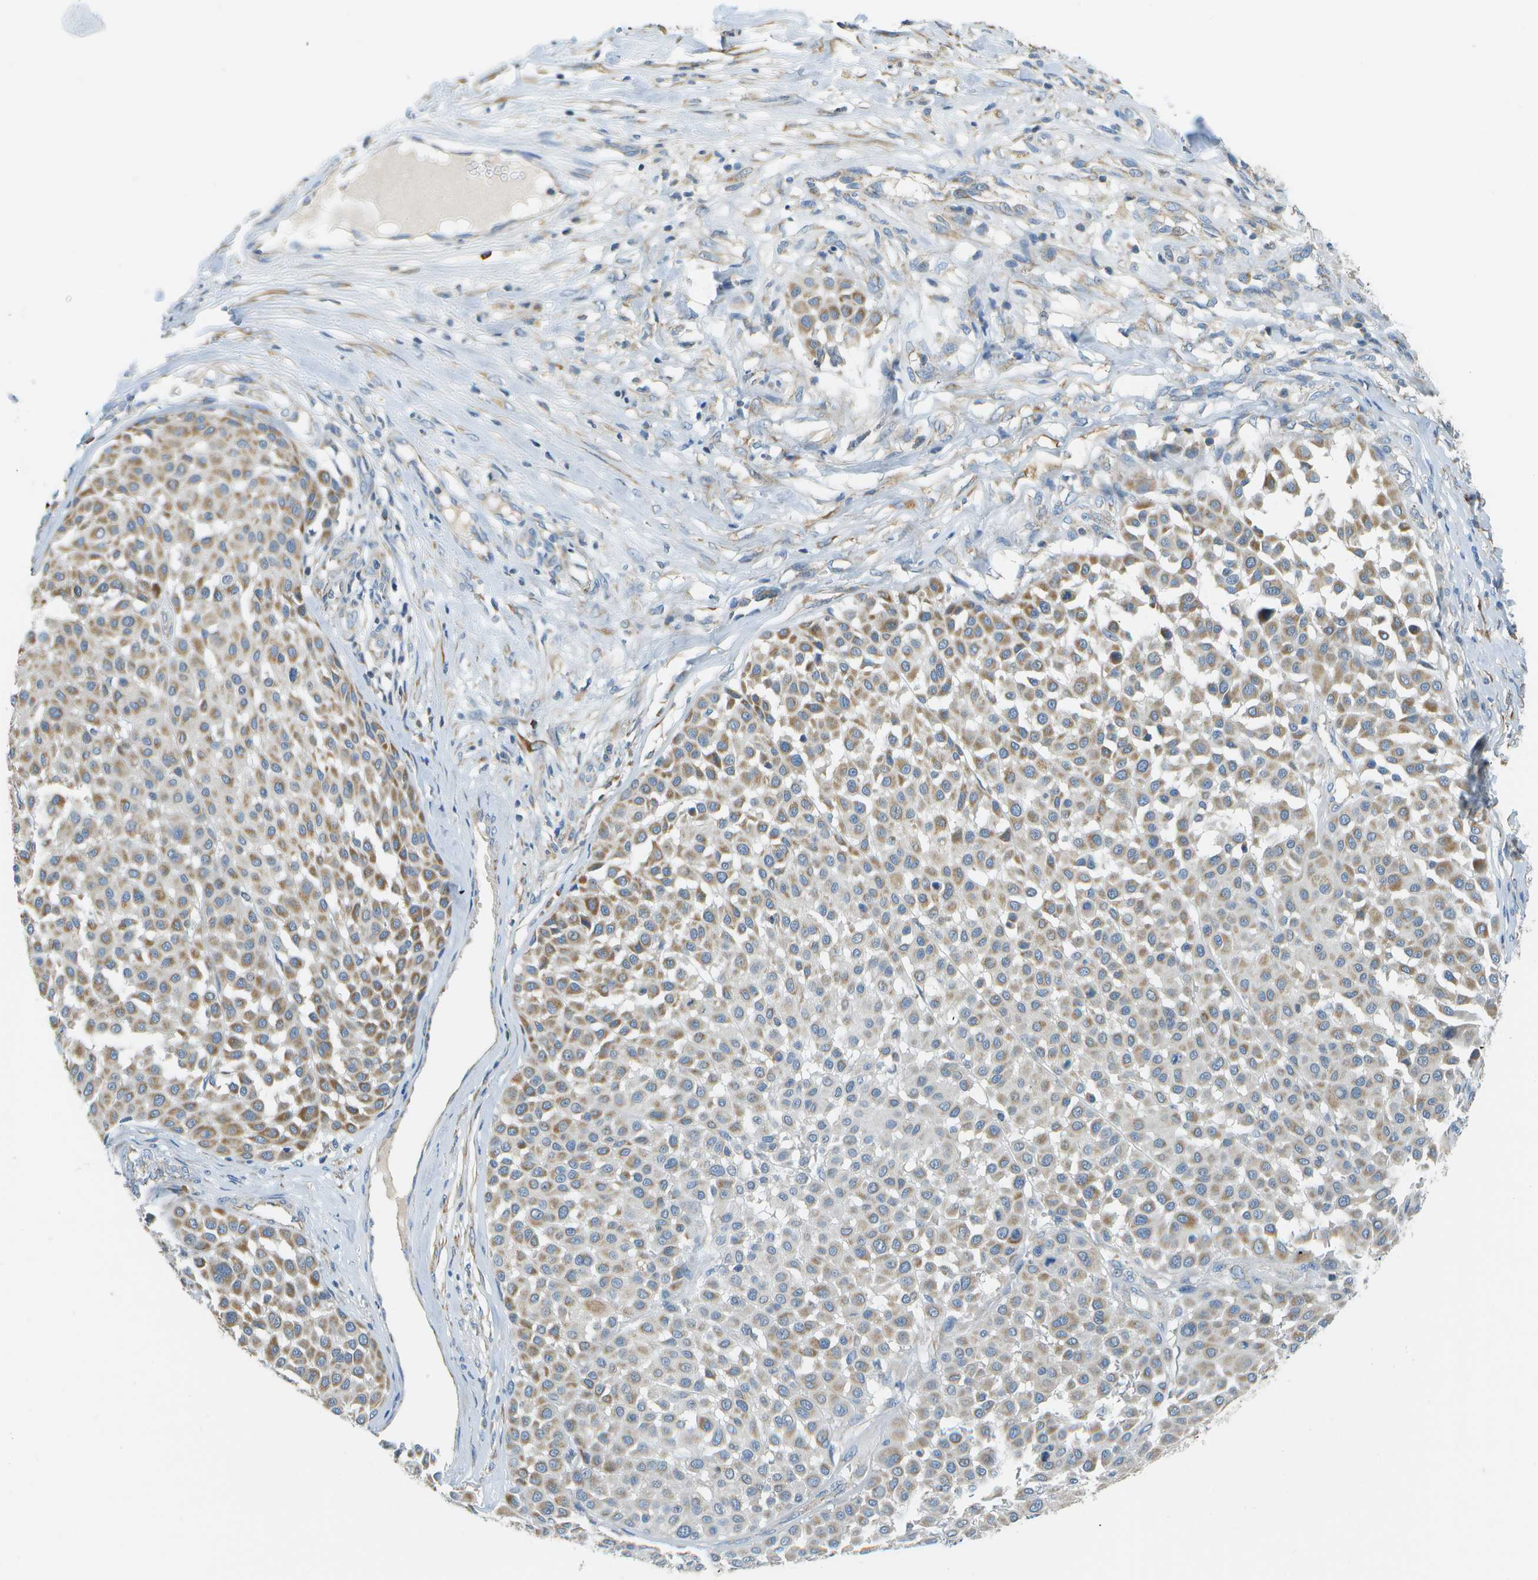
{"staining": {"intensity": "weak", "quantity": ">75%", "location": "cytoplasmic/membranous"}, "tissue": "melanoma", "cell_type": "Tumor cells", "image_type": "cancer", "snomed": [{"axis": "morphology", "description": "Malignant melanoma, Metastatic site"}, {"axis": "topography", "description": "Soft tissue"}], "caption": "Approximately >75% of tumor cells in human melanoma demonstrate weak cytoplasmic/membranous protein positivity as visualized by brown immunohistochemical staining.", "gene": "PTGIS", "patient": {"sex": "male", "age": 41}}